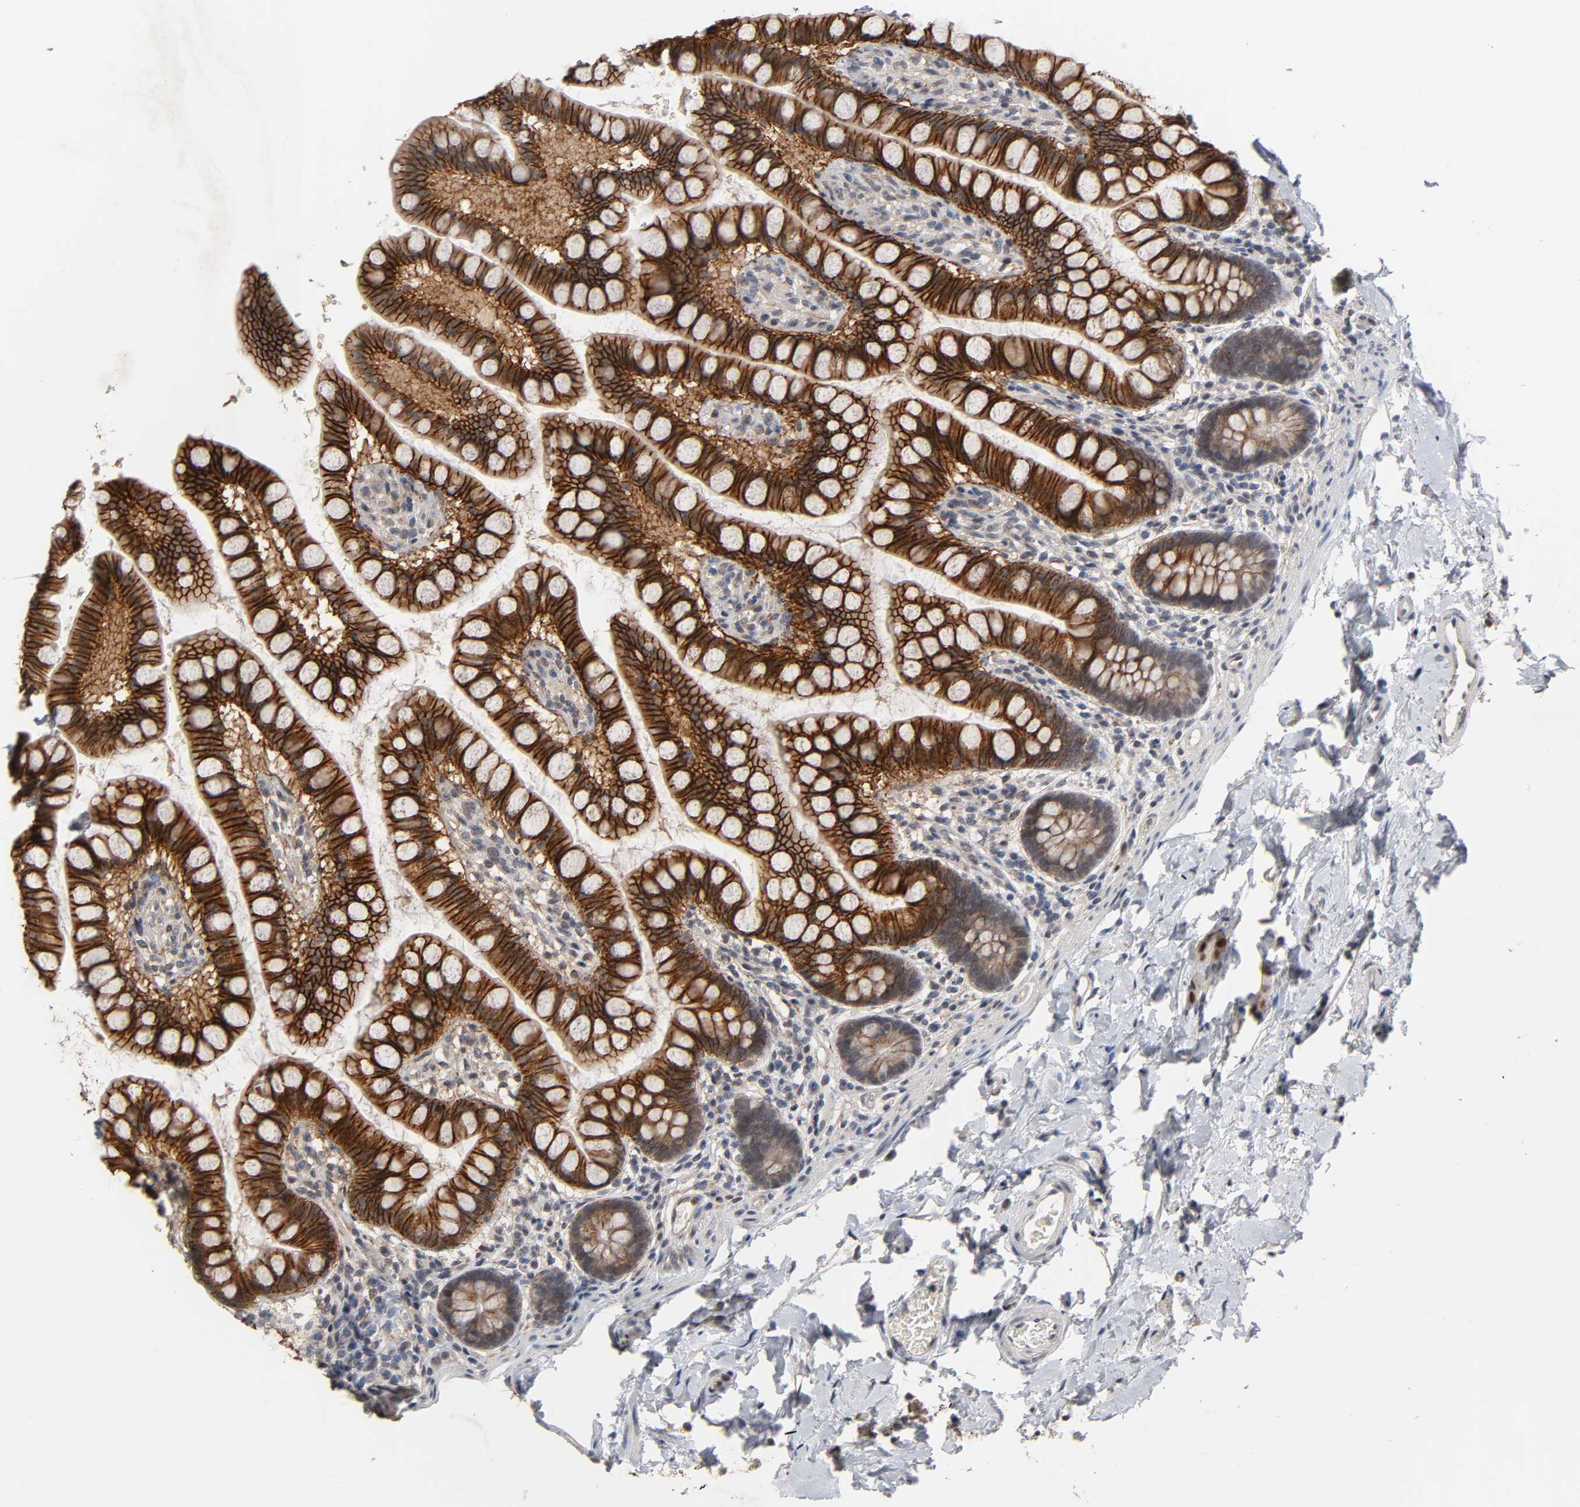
{"staining": {"intensity": "strong", "quantity": ">75%", "location": "cytoplasmic/membranous"}, "tissue": "small intestine", "cell_type": "Glandular cells", "image_type": "normal", "snomed": [{"axis": "morphology", "description": "Normal tissue, NOS"}, {"axis": "topography", "description": "Small intestine"}], "caption": "Glandular cells demonstrate high levels of strong cytoplasmic/membranous positivity in about >75% of cells in benign human small intestine.", "gene": "HTR1E", "patient": {"sex": "female", "age": 58}}